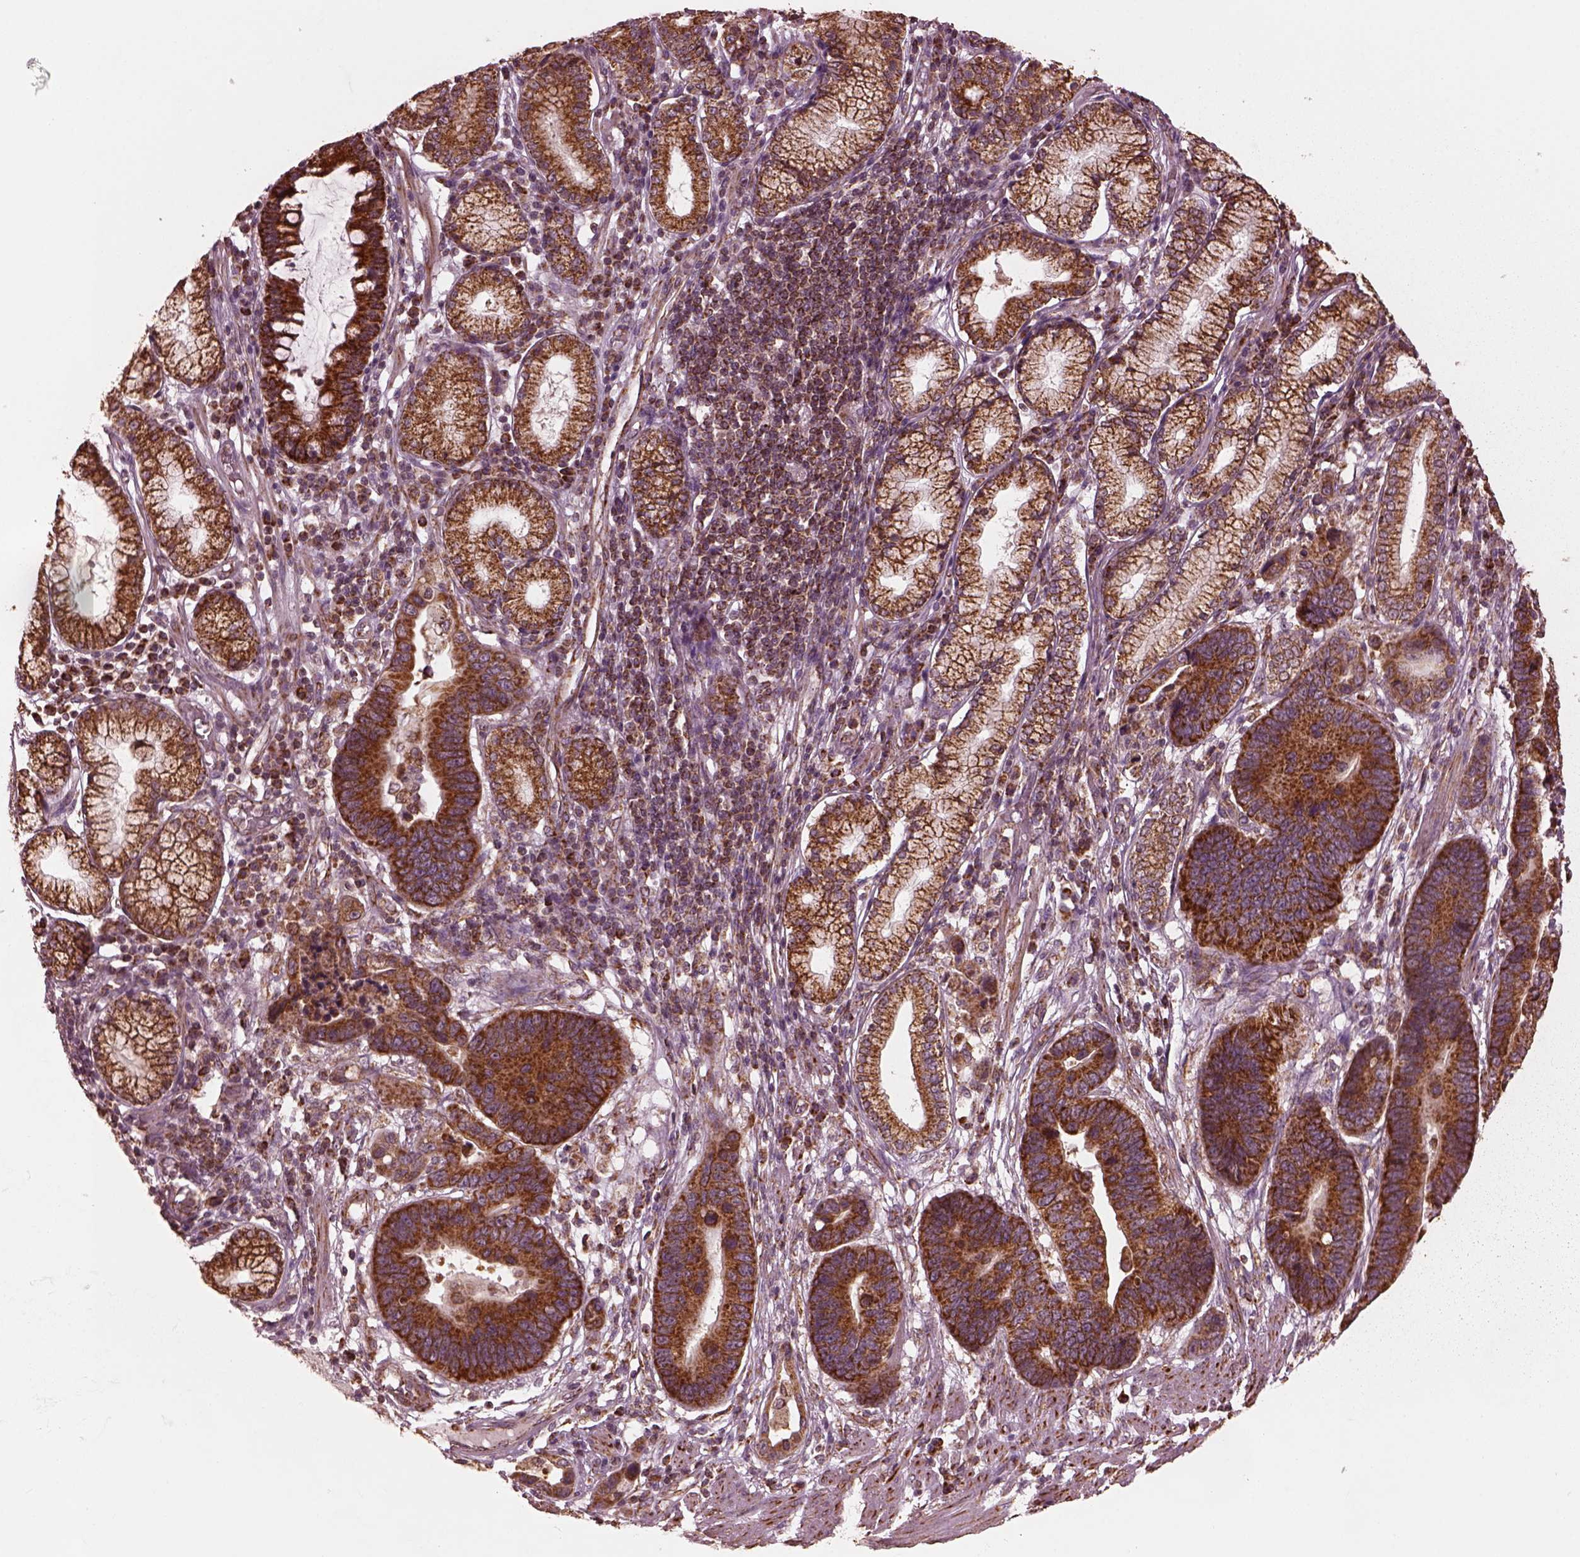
{"staining": {"intensity": "strong", "quantity": ">75%", "location": "cytoplasmic/membranous"}, "tissue": "stomach cancer", "cell_type": "Tumor cells", "image_type": "cancer", "snomed": [{"axis": "morphology", "description": "Adenocarcinoma, NOS"}, {"axis": "topography", "description": "Stomach"}], "caption": "DAB (3,3'-diaminobenzidine) immunohistochemical staining of human adenocarcinoma (stomach) demonstrates strong cytoplasmic/membranous protein staining in about >75% of tumor cells. (Brightfield microscopy of DAB IHC at high magnification).", "gene": "NDUFB10", "patient": {"sex": "male", "age": 84}}